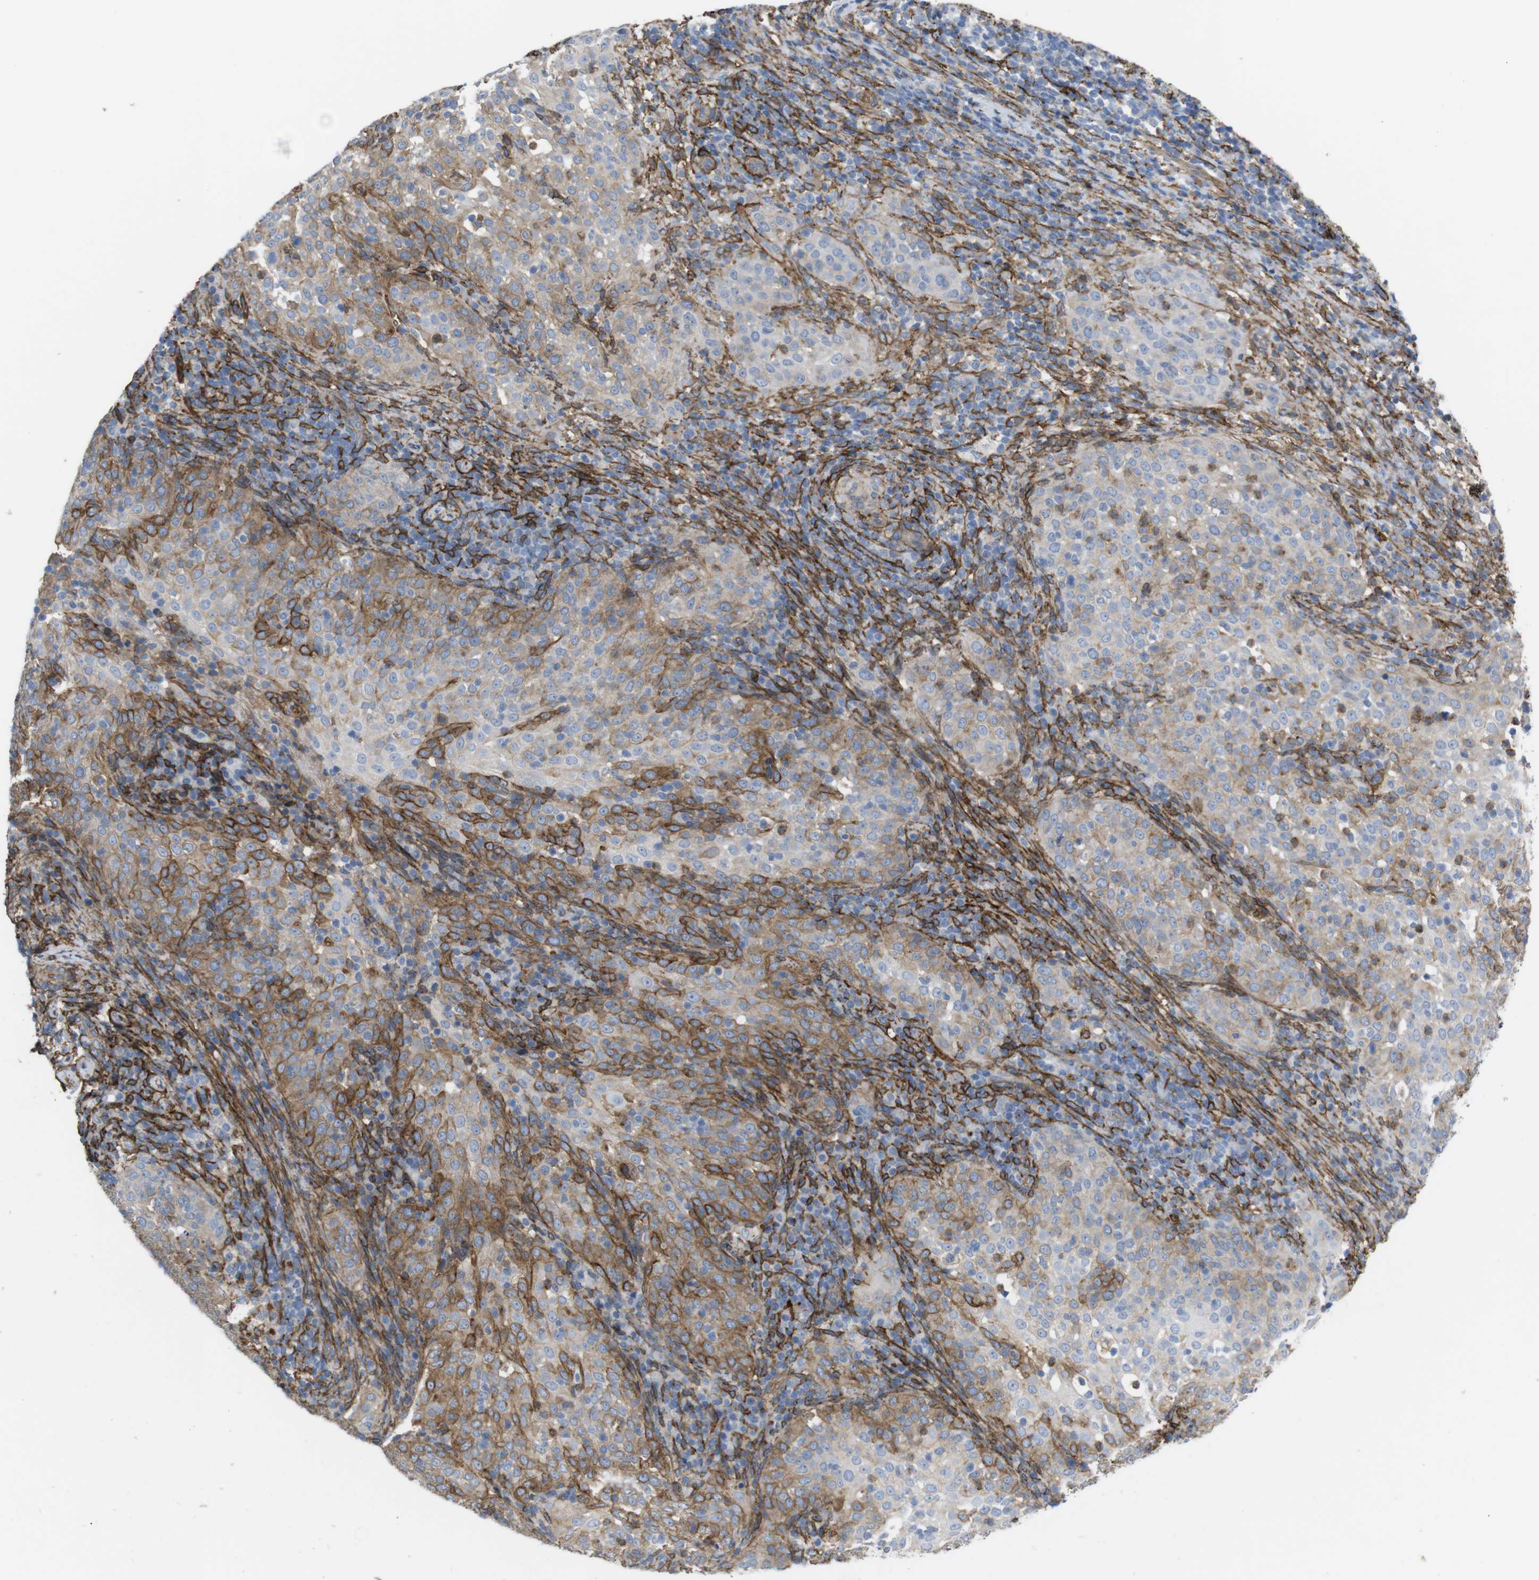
{"staining": {"intensity": "moderate", "quantity": "25%-75%", "location": "cytoplasmic/membranous"}, "tissue": "cervical cancer", "cell_type": "Tumor cells", "image_type": "cancer", "snomed": [{"axis": "morphology", "description": "Squamous cell carcinoma, NOS"}, {"axis": "topography", "description": "Cervix"}], "caption": "Cervical cancer stained for a protein (brown) shows moderate cytoplasmic/membranous positive expression in approximately 25%-75% of tumor cells.", "gene": "CYBRD1", "patient": {"sex": "female", "age": 51}}